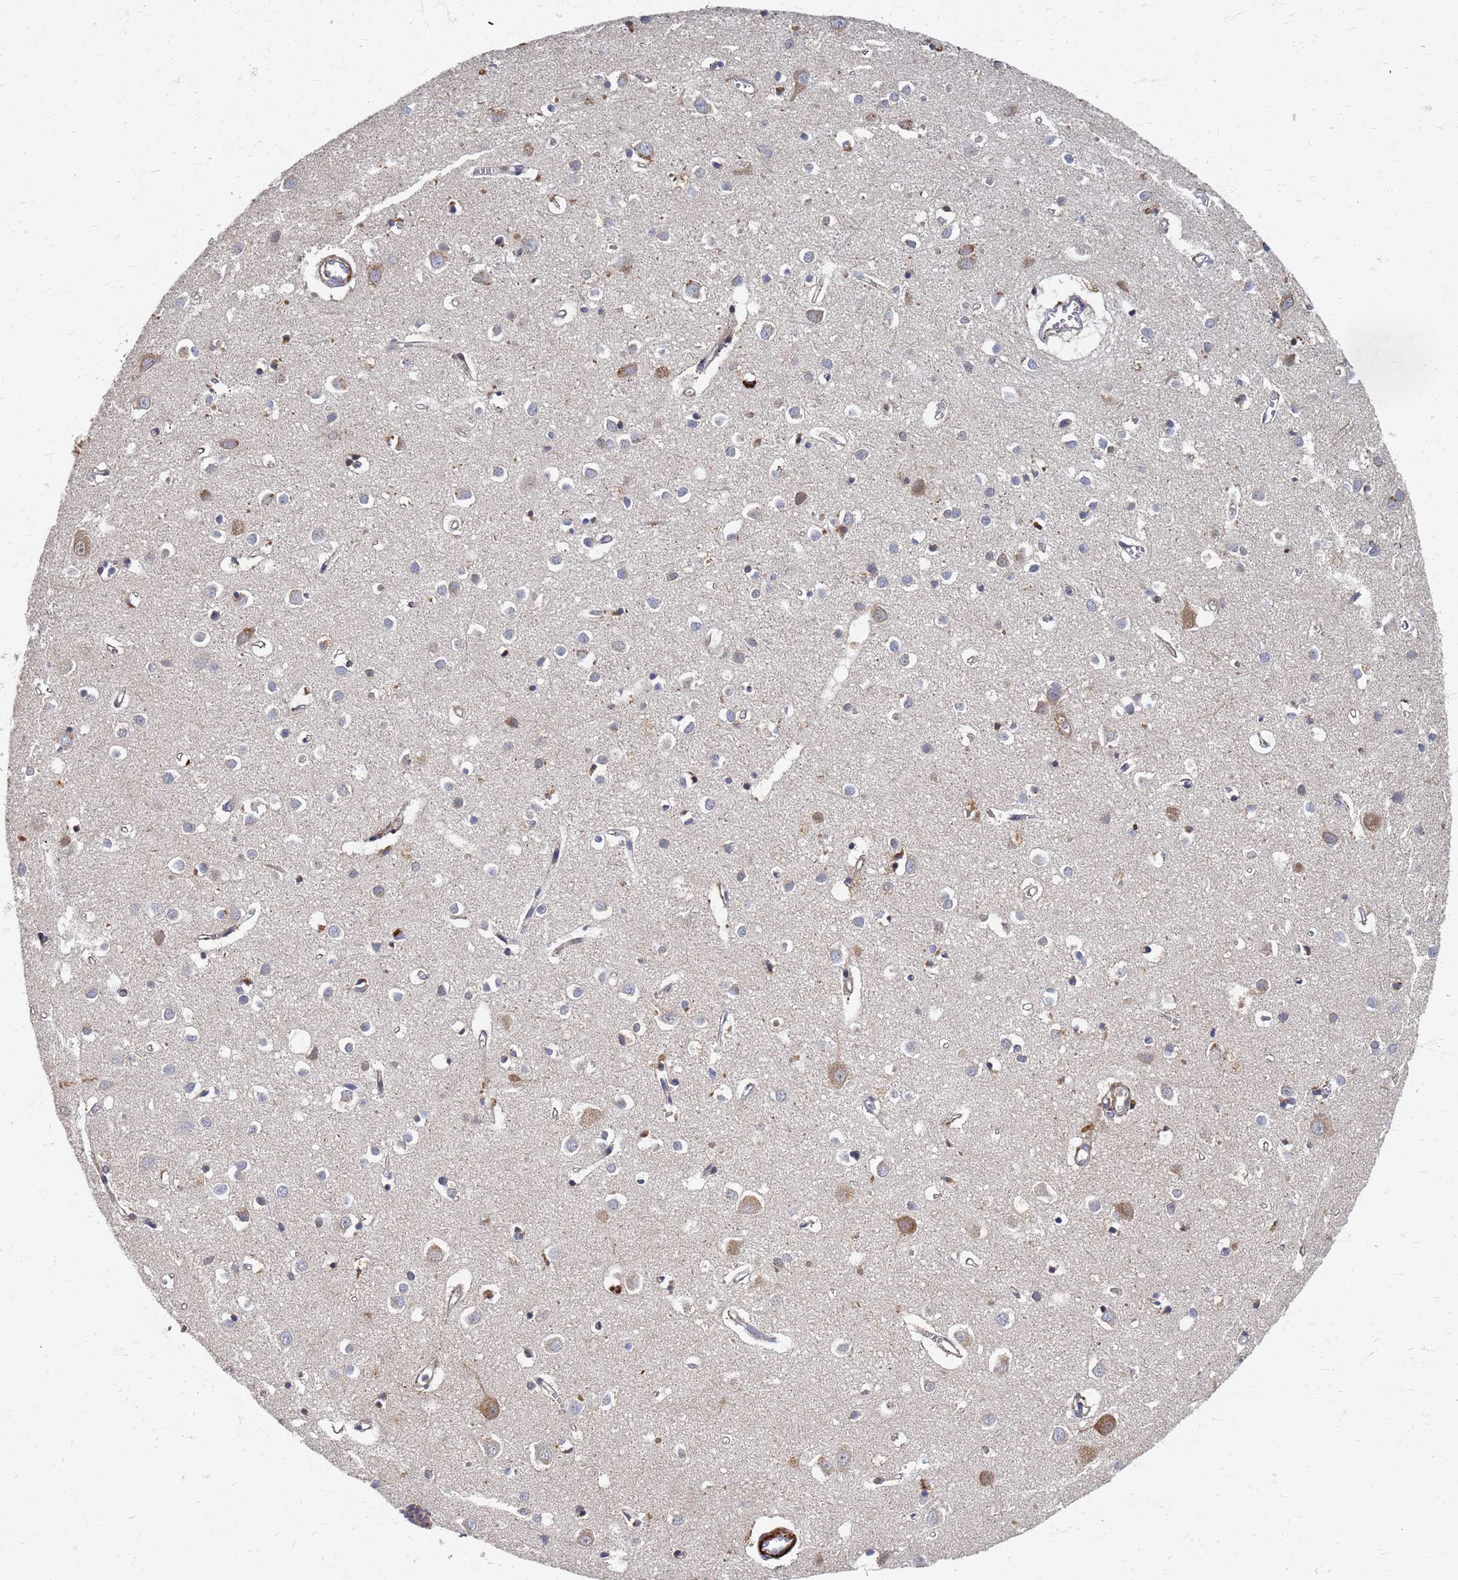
{"staining": {"intensity": "strong", "quantity": "25%-75%", "location": "cytoplasmic/membranous"}, "tissue": "cerebral cortex", "cell_type": "Endothelial cells", "image_type": "normal", "snomed": [{"axis": "morphology", "description": "Normal tissue, NOS"}, {"axis": "topography", "description": "Cerebral cortex"}], "caption": "Immunohistochemical staining of benign human cerebral cortex demonstrates strong cytoplasmic/membranous protein expression in approximately 25%-75% of endothelial cells.", "gene": "ATPAF1", "patient": {"sex": "female", "age": 64}}